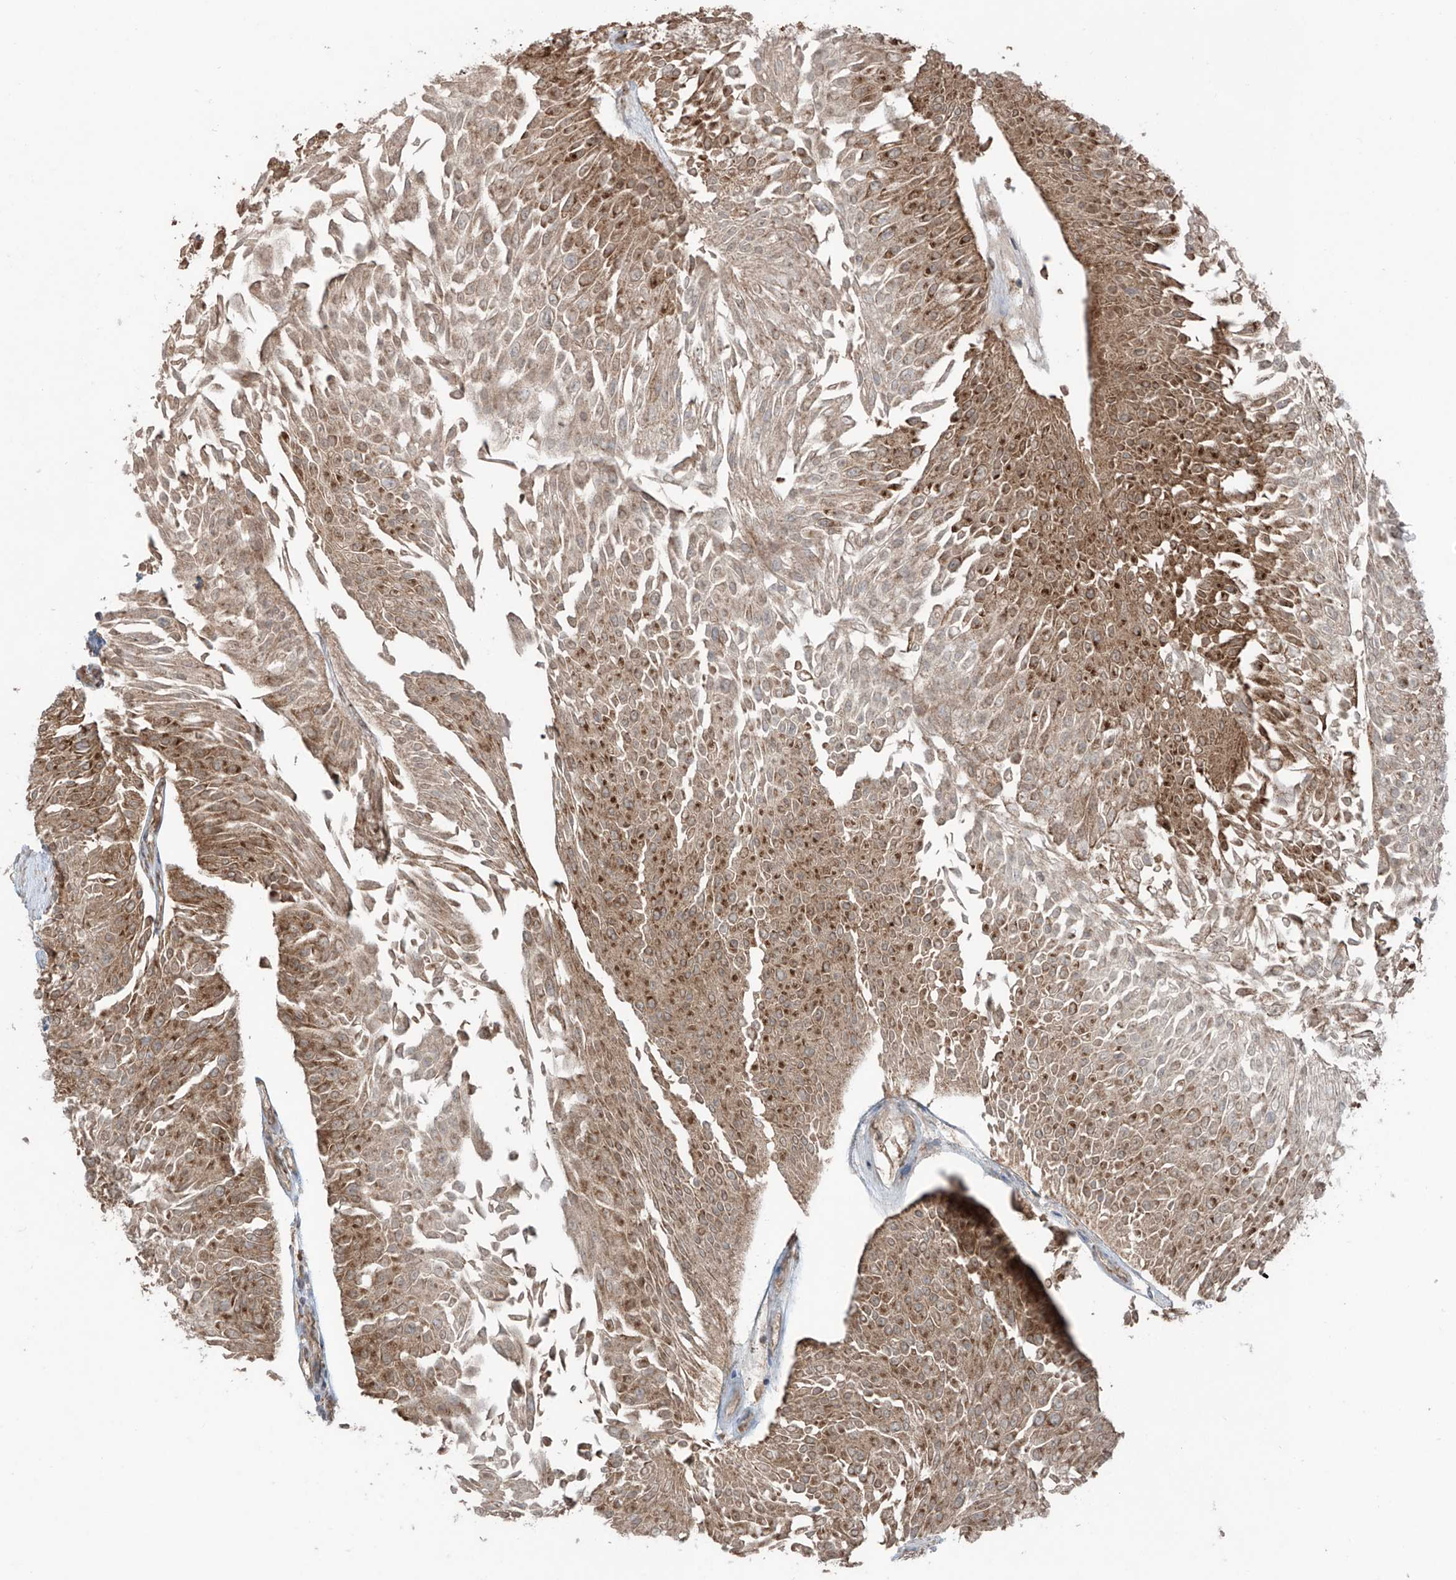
{"staining": {"intensity": "moderate", "quantity": ">75%", "location": "cytoplasmic/membranous"}, "tissue": "urothelial cancer", "cell_type": "Tumor cells", "image_type": "cancer", "snomed": [{"axis": "morphology", "description": "Urothelial carcinoma, Low grade"}, {"axis": "topography", "description": "Urinary bladder"}], "caption": "Tumor cells display medium levels of moderate cytoplasmic/membranous staining in about >75% of cells in human urothelial carcinoma (low-grade).", "gene": "SAMD3", "patient": {"sex": "male", "age": 67}}